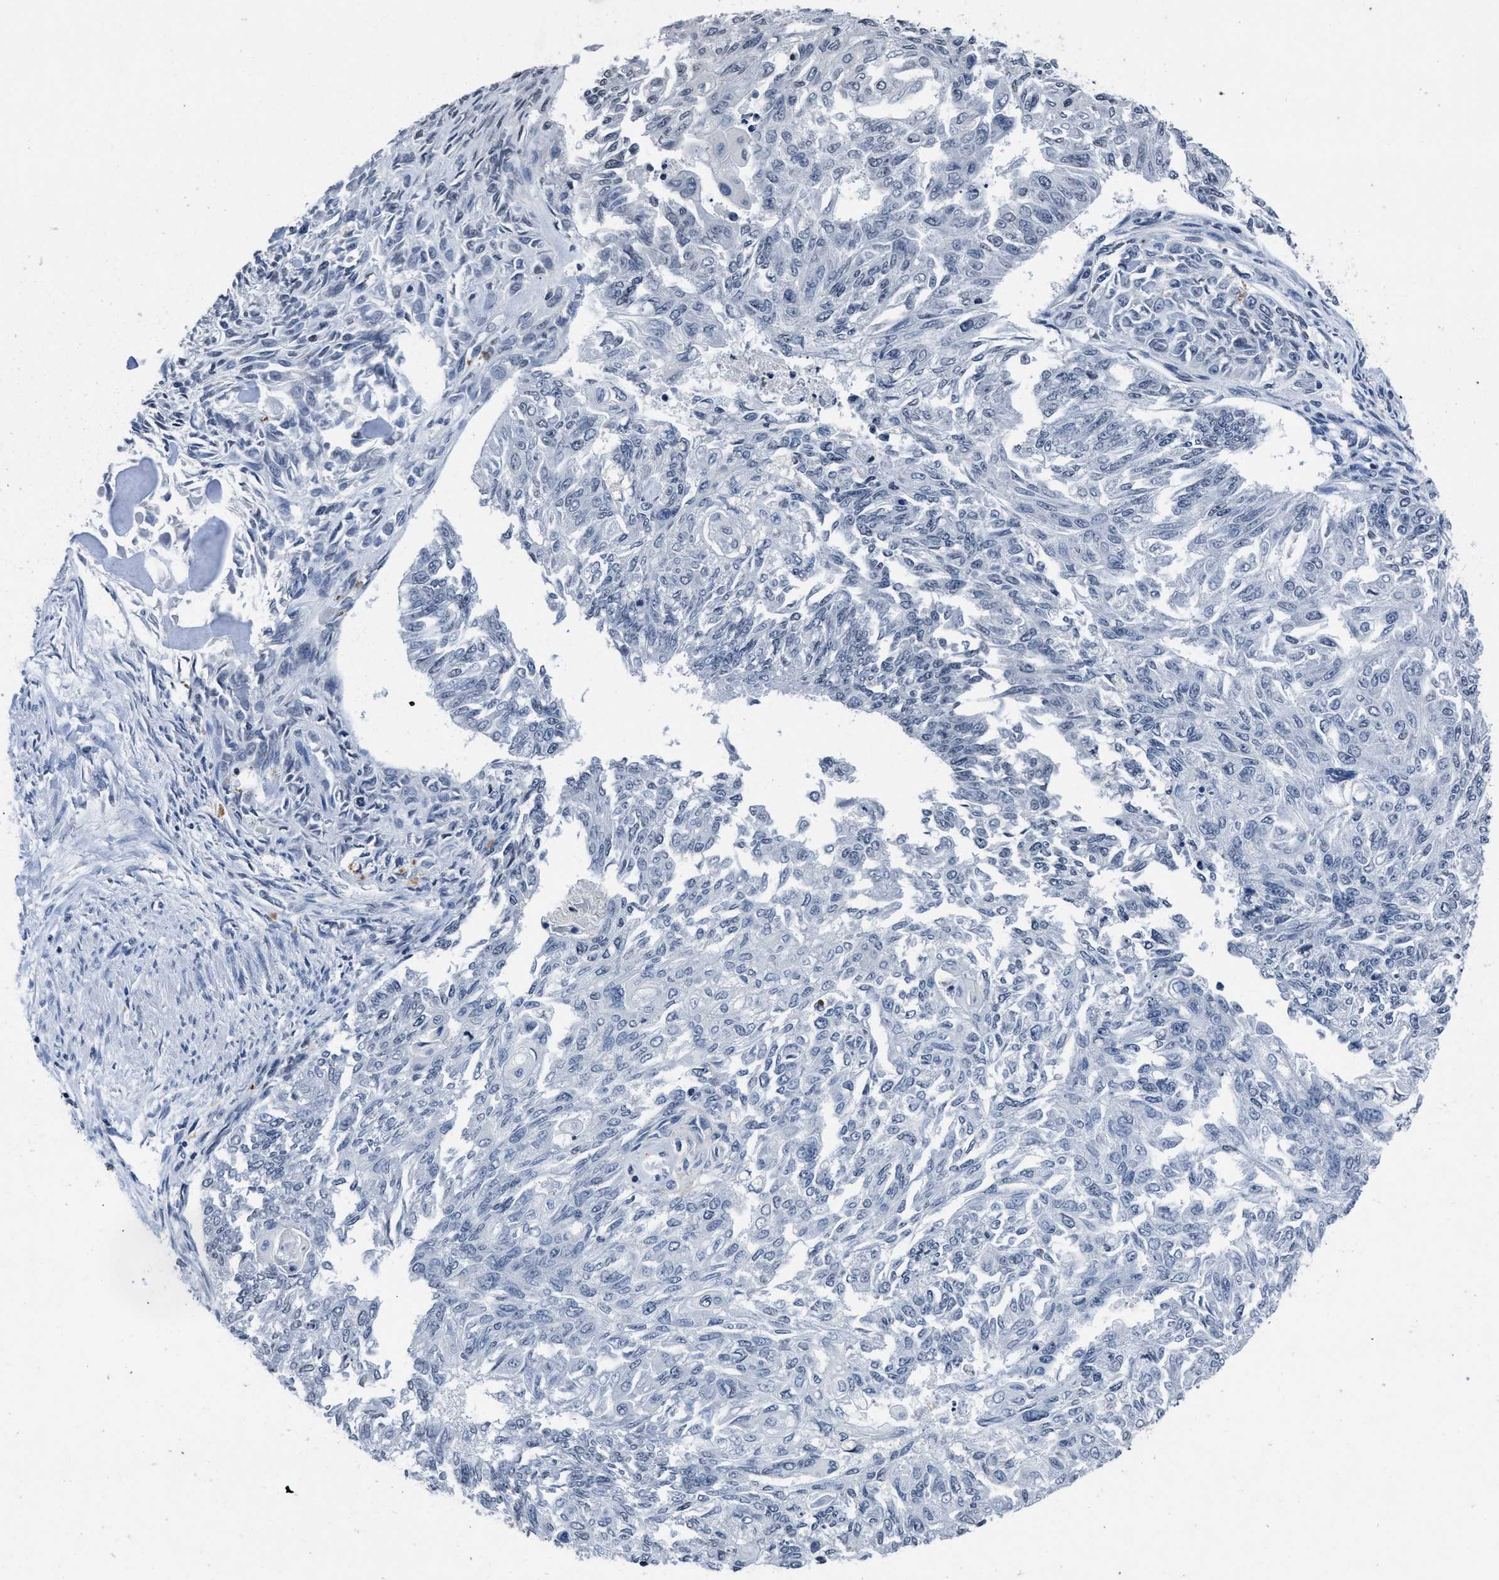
{"staining": {"intensity": "negative", "quantity": "none", "location": "none"}, "tissue": "endometrial cancer", "cell_type": "Tumor cells", "image_type": "cancer", "snomed": [{"axis": "morphology", "description": "Adenocarcinoma, NOS"}, {"axis": "topography", "description": "Endometrium"}], "caption": "The image exhibits no significant staining in tumor cells of endometrial adenocarcinoma.", "gene": "ITGA2B", "patient": {"sex": "female", "age": 32}}